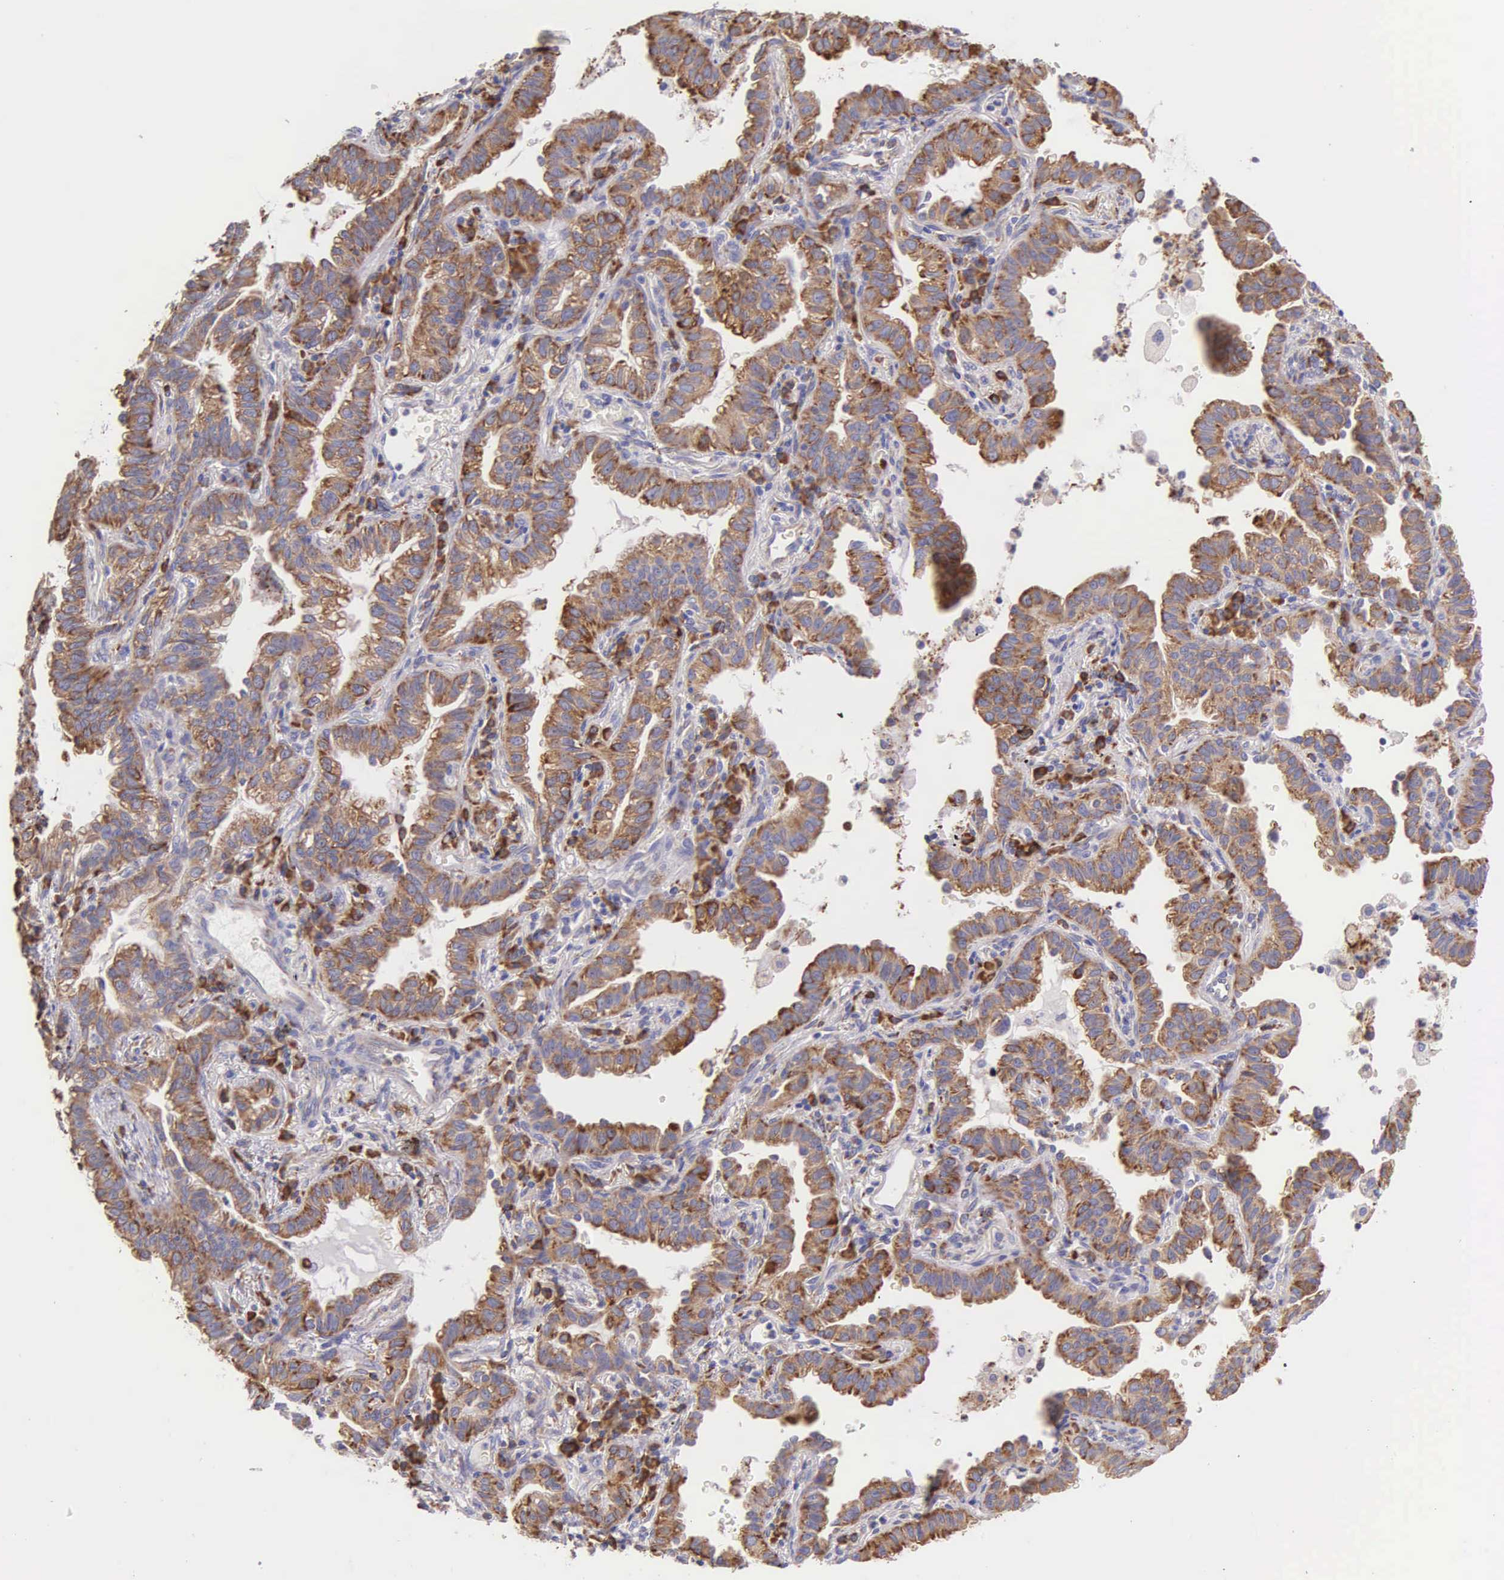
{"staining": {"intensity": "moderate", "quantity": ">75%", "location": "cytoplasmic/membranous"}, "tissue": "lung cancer", "cell_type": "Tumor cells", "image_type": "cancer", "snomed": [{"axis": "morphology", "description": "Adenocarcinoma, NOS"}, {"axis": "topography", "description": "Lung"}], "caption": "An image showing moderate cytoplasmic/membranous positivity in approximately >75% of tumor cells in adenocarcinoma (lung), as visualized by brown immunohistochemical staining.", "gene": "CKAP4", "patient": {"sex": "female", "age": 50}}